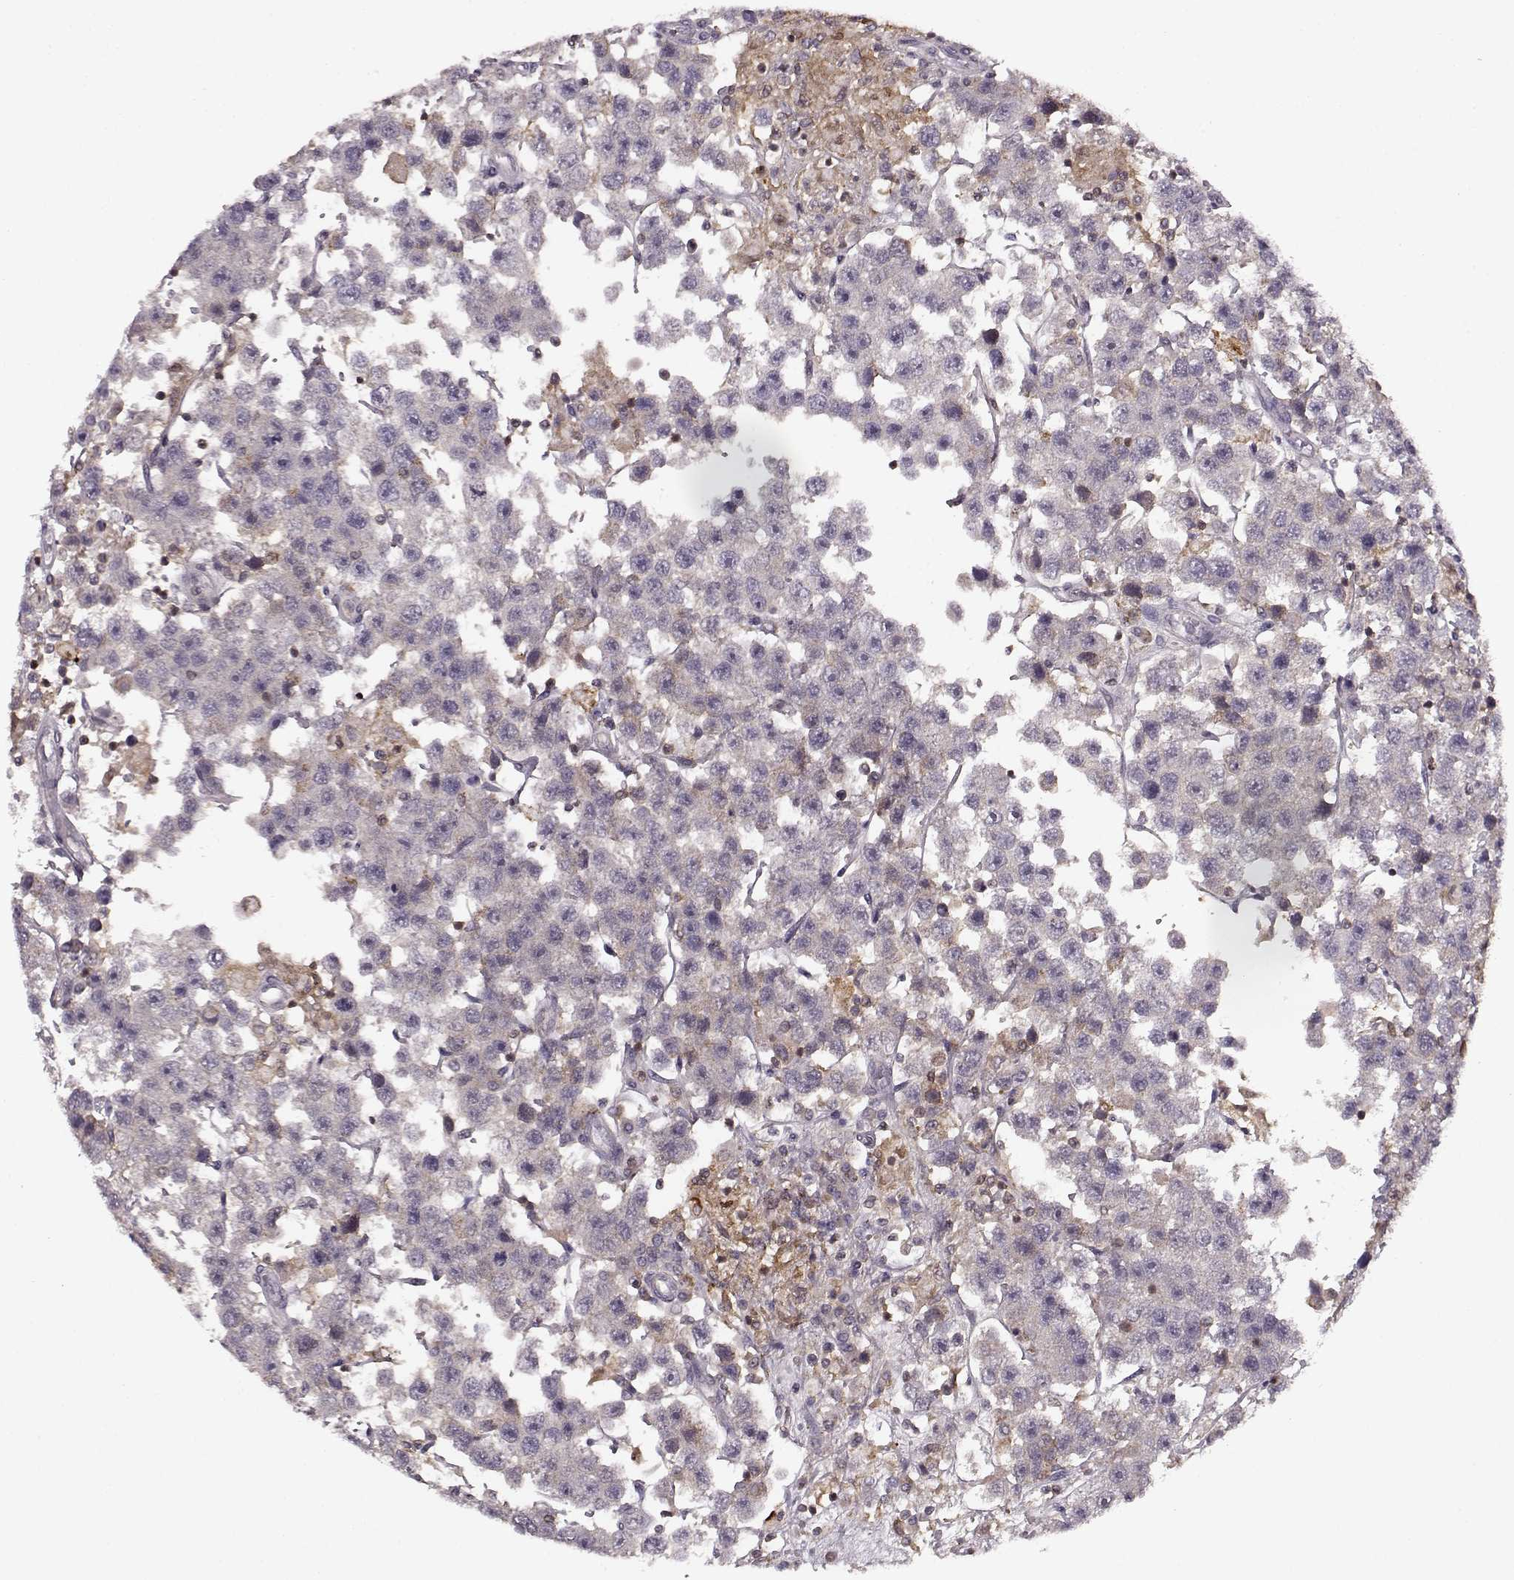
{"staining": {"intensity": "negative", "quantity": "none", "location": "none"}, "tissue": "testis cancer", "cell_type": "Tumor cells", "image_type": "cancer", "snomed": [{"axis": "morphology", "description": "Seminoma, NOS"}, {"axis": "topography", "description": "Testis"}], "caption": "Immunohistochemistry (IHC) image of neoplastic tissue: testis cancer (seminoma) stained with DAB reveals no significant protein expression in tumor cells.", "gene": "MFSD1", "patient": {"sex": "male", "age": 45}}